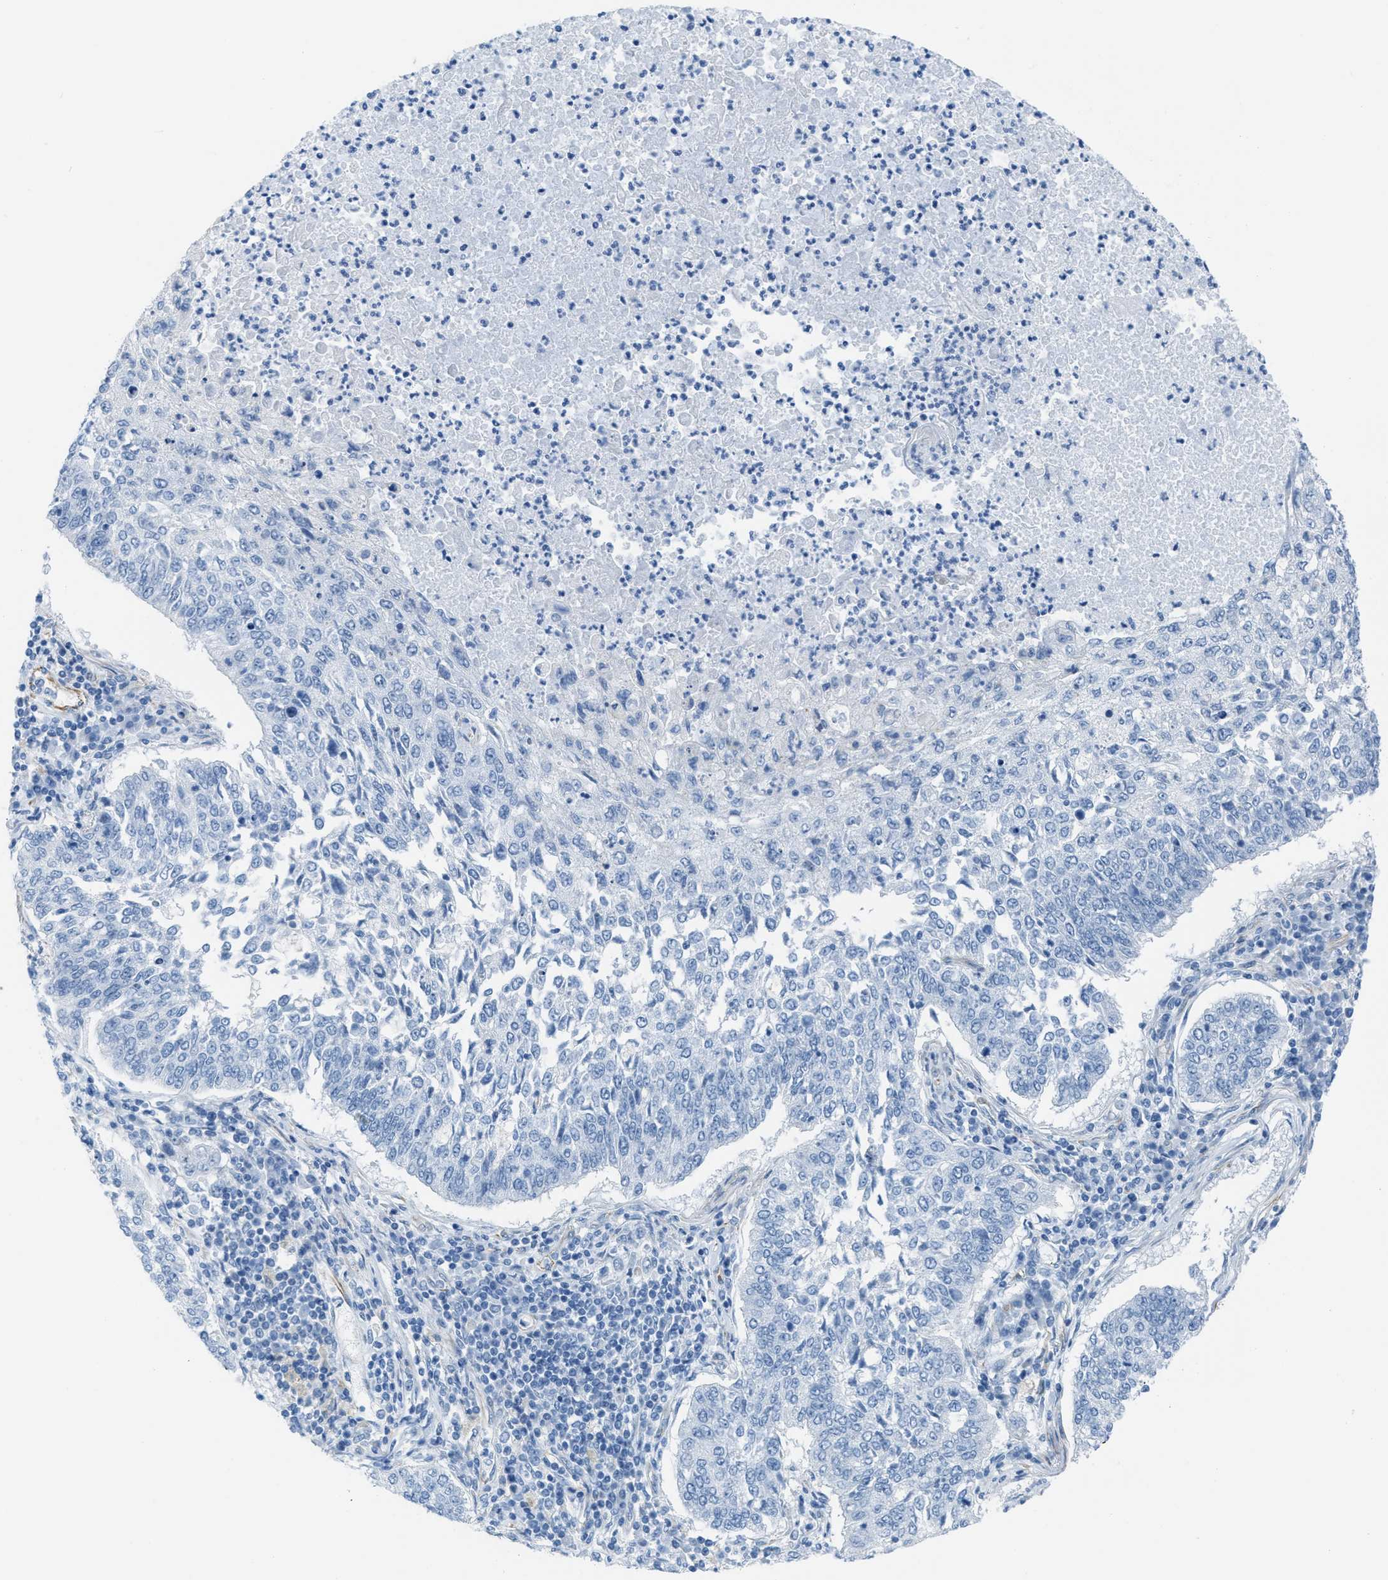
{"staining": {"intensity": "negative", "quantity": "none", "location": "none"}, "tissue": "lung cancer", "cell_type": "Tumor cells", "image_type": "cancer", "snomed": [{"axis": "morphology", "description": "Normal tissue, NOS"}, {"axis": "morphology", "description": "Squamous cell carcinoma, NOS"}, {"axis": "topography", "description": "Cartilage tissue"}, {"axis": "topography", "description": "Bronchus"}, {"axis": "topography", "description": "Lung"}], "caption": "An image of lung cancer (squamous cell carcinoma) stained for a protein reveals no brown staining in tumor cells. (DAB IHC, high magnification).", "gene": "SLC12A1", "patient": {"sex": "female", "age": 49}}